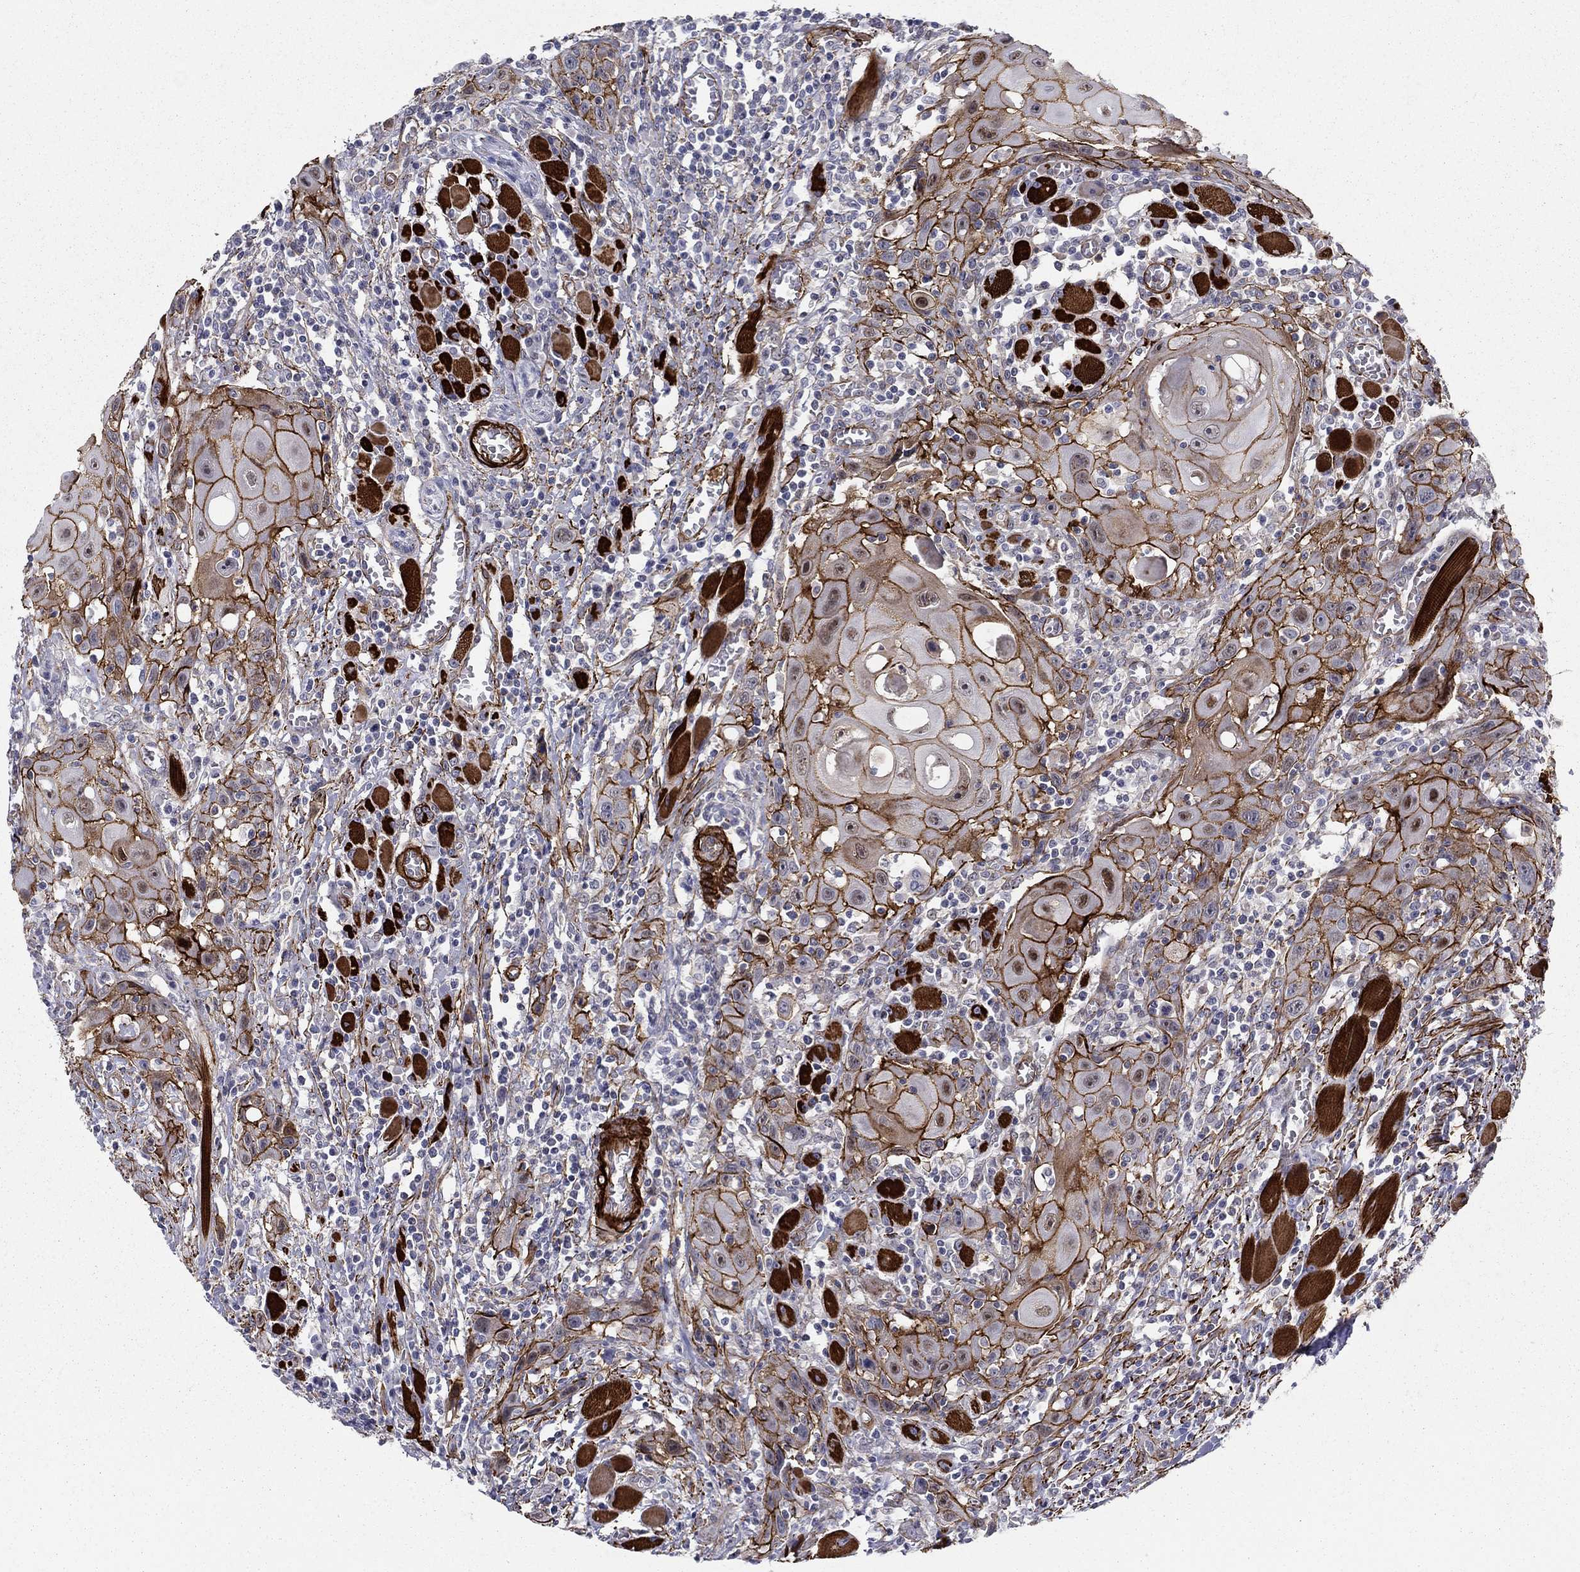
{"staining": {"intensity": "strong", "quantity": ">75%", "location": "cytoplasmic/membranous"}, "tissue": "head and neck cancer", "cell_type": "Tumor cells", "image_type": "cancer", "snomed": [{"axis": "morphology", "description": "Normal tissue, NOS"}, {"axis": "morphology", "description": "Squamous cell carcinoma, NOS"}, {"axis": "topography", "description": "Oral tissue"}, {"axis": "topography", "description": "Head-Neck"}], "caption": "DAB immunohistochemical staining of human squamous cell carcinoma (head and neck) exhibits strong cytoplasmic/membranous protein expression in approximately >75% of tumor cells.", "gene": "KRBA1", "patient": {"sex": "male", "age": 71}}